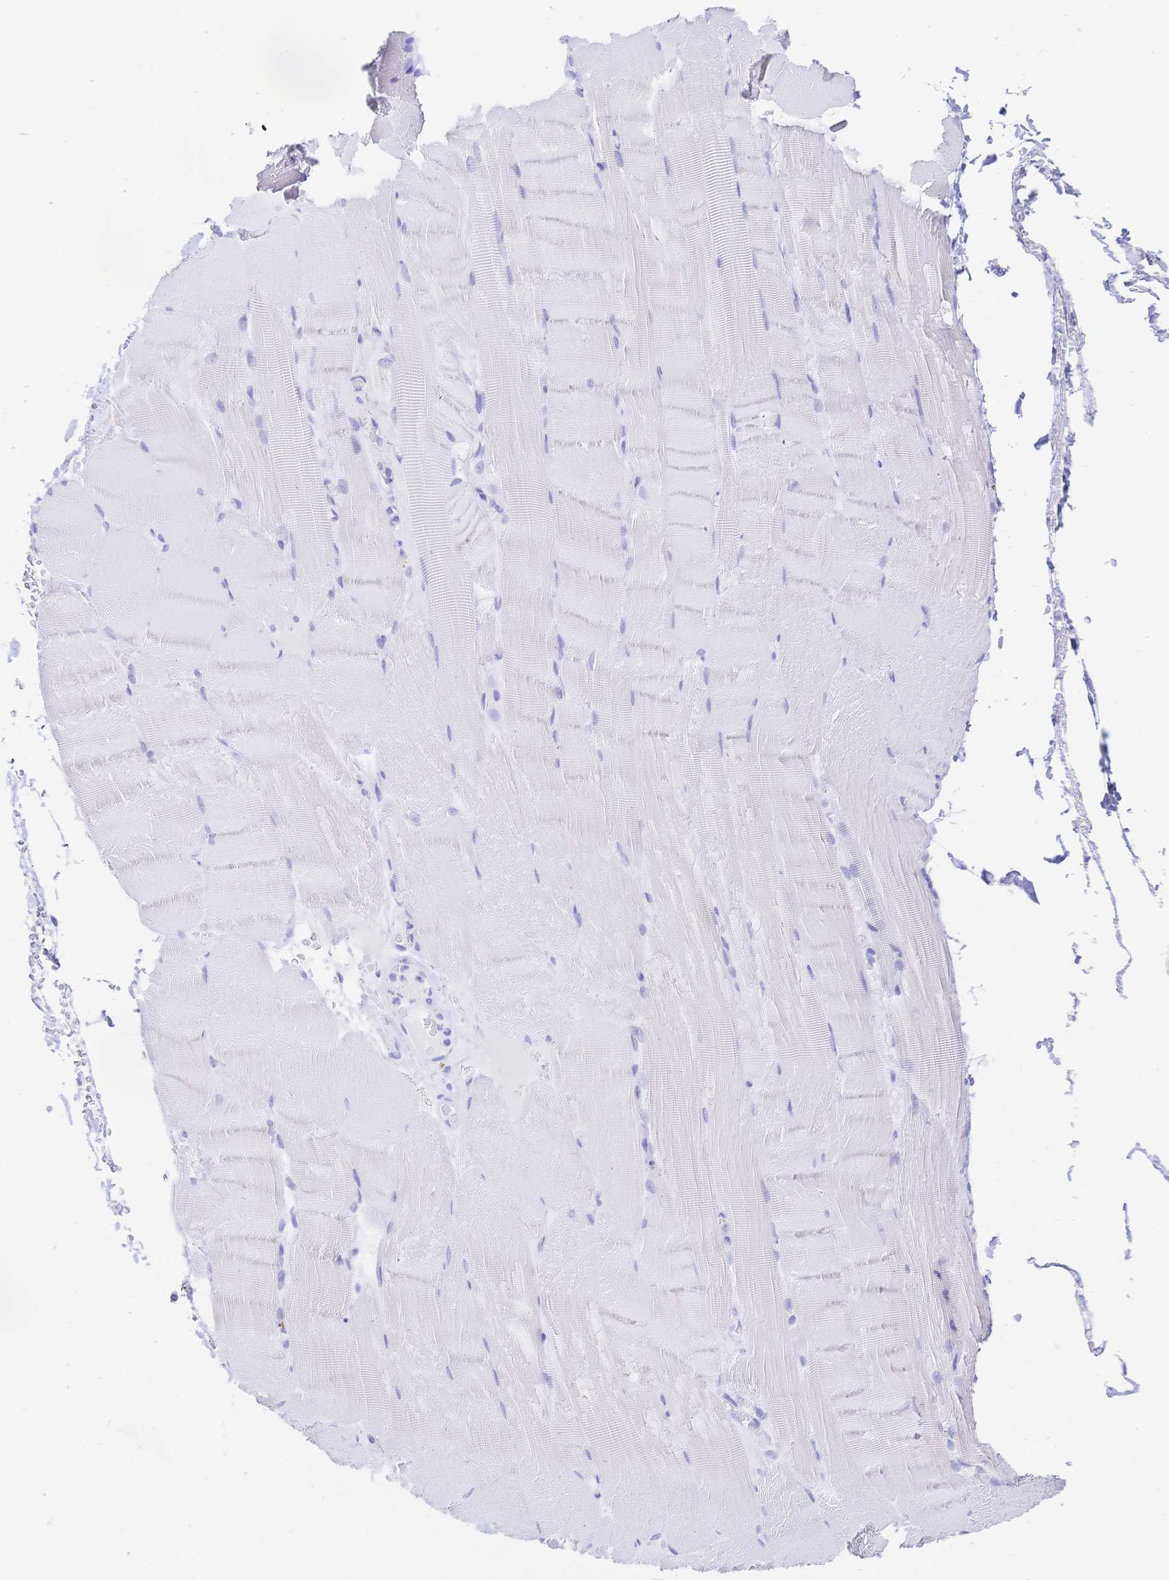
{"staining": {"intensity": "negative", "quantity": "none", "location": "none"}, "tissue": "skeletal muscle", "cell_type": "Myocytes", "image_type": "normal", "snomed": [{"axis": "morphology", "description": "Normal tissue, NOS"}, {"axis": "topography", "description": "Skeletal muscle"}], "caption": "Immunohistochemistry photomicrograph of unremarkable skeletal muscle: human skeletal muscle stained with DAB reveals no significant protein expression in myocytes.", "gene": "UMOD", "patient": {"sex": "female", "age": 37}}